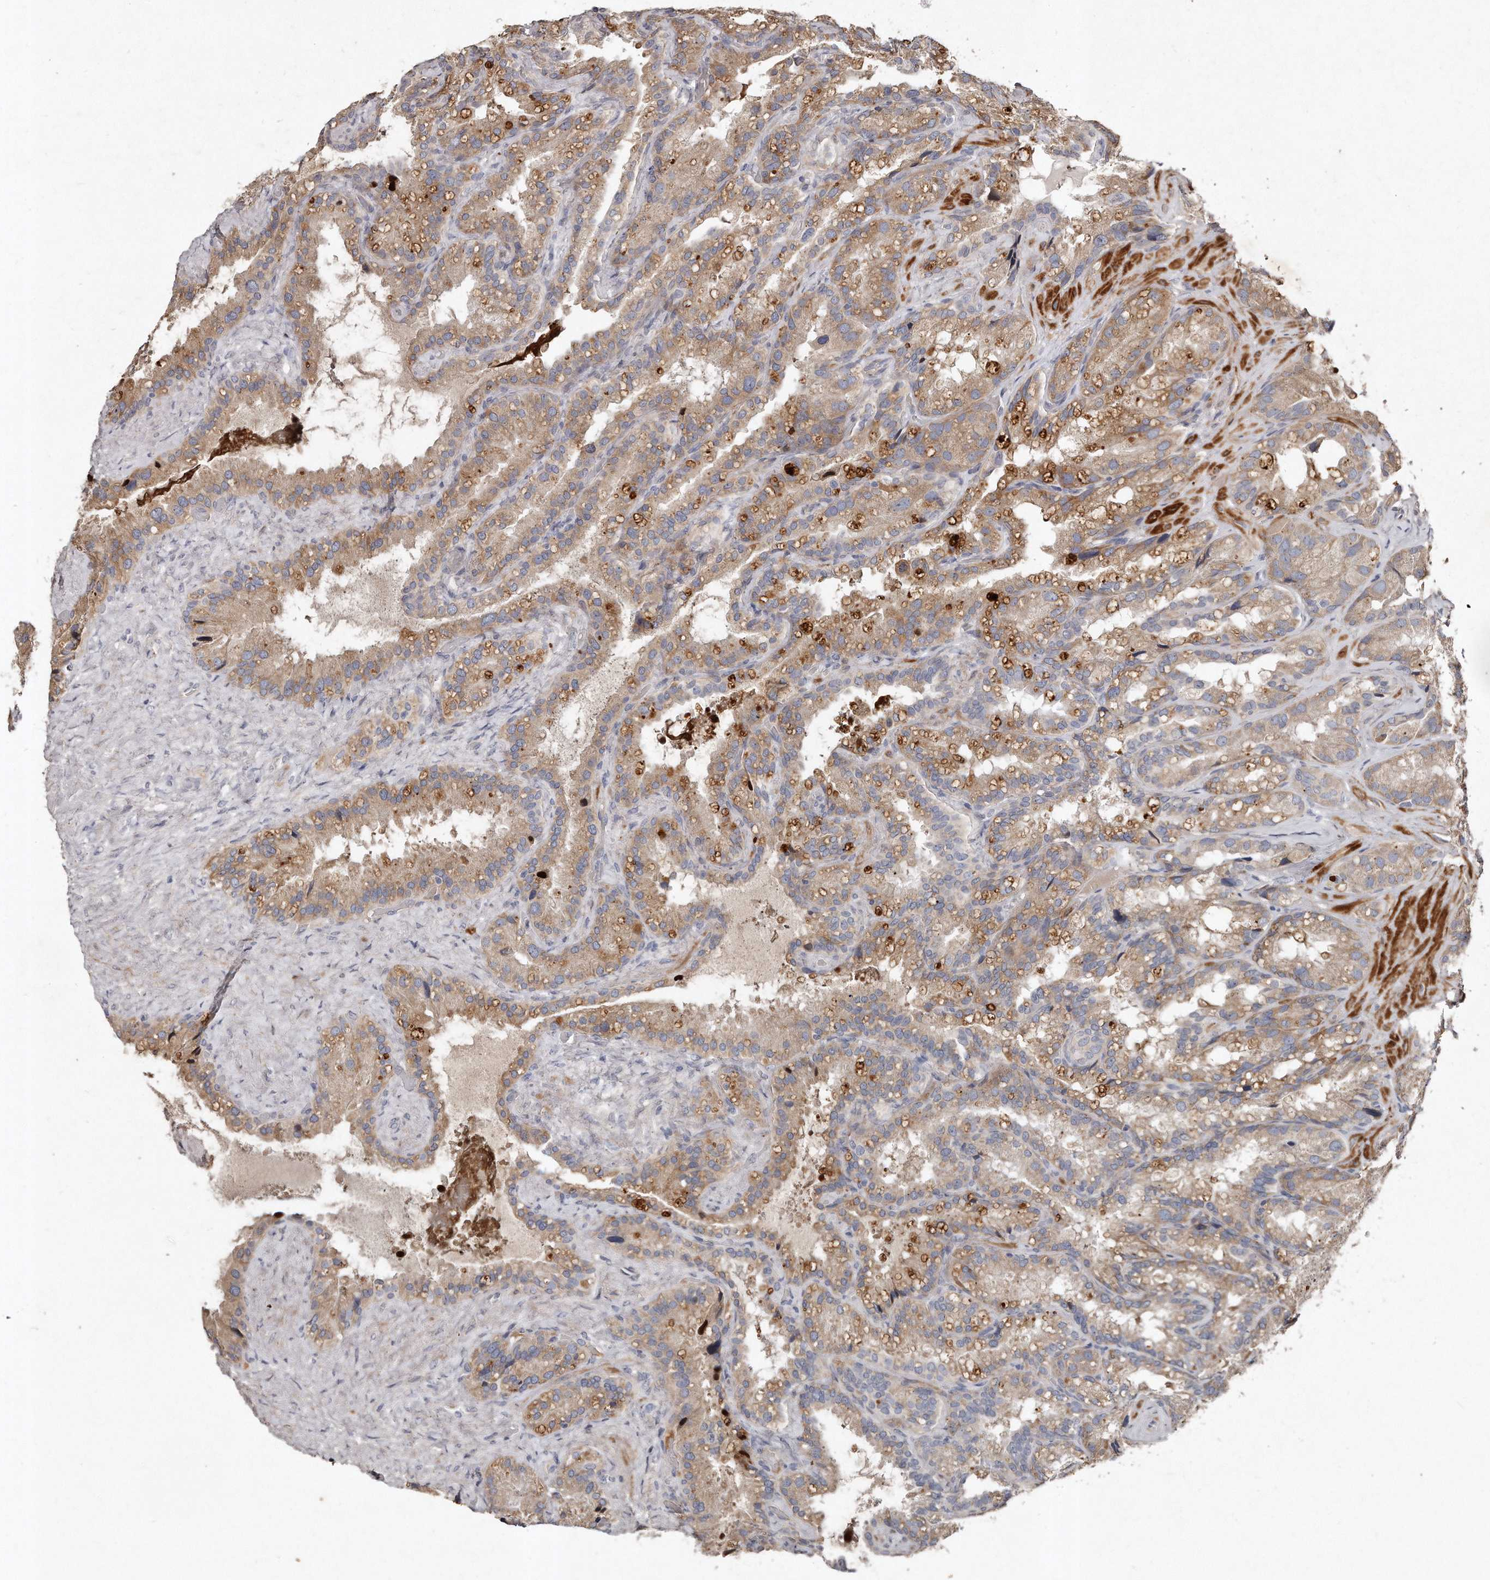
{"staining": {"intensity": "moderate", "quantity": ">75%", "location": "cytoplasmic/membranous"}, "tissue": "seminal vesicle", "cell_type": "Glandular cells", "image_type": "normal", "snomed": [{"axis": "morphology", "description": "Normal tissue, NOS"}, {"axis": "topography", "description": "Prostate"}, {"axis": "topography", "description": "Seminal veicle"}], "caption": "Protein staining reveals moderate cytoplasmic/membranous positivity in about >75% of glandular cells in normal seminal vesicle.", "gene": "TECR", "patient": {"sex": "male", "age": 68}}